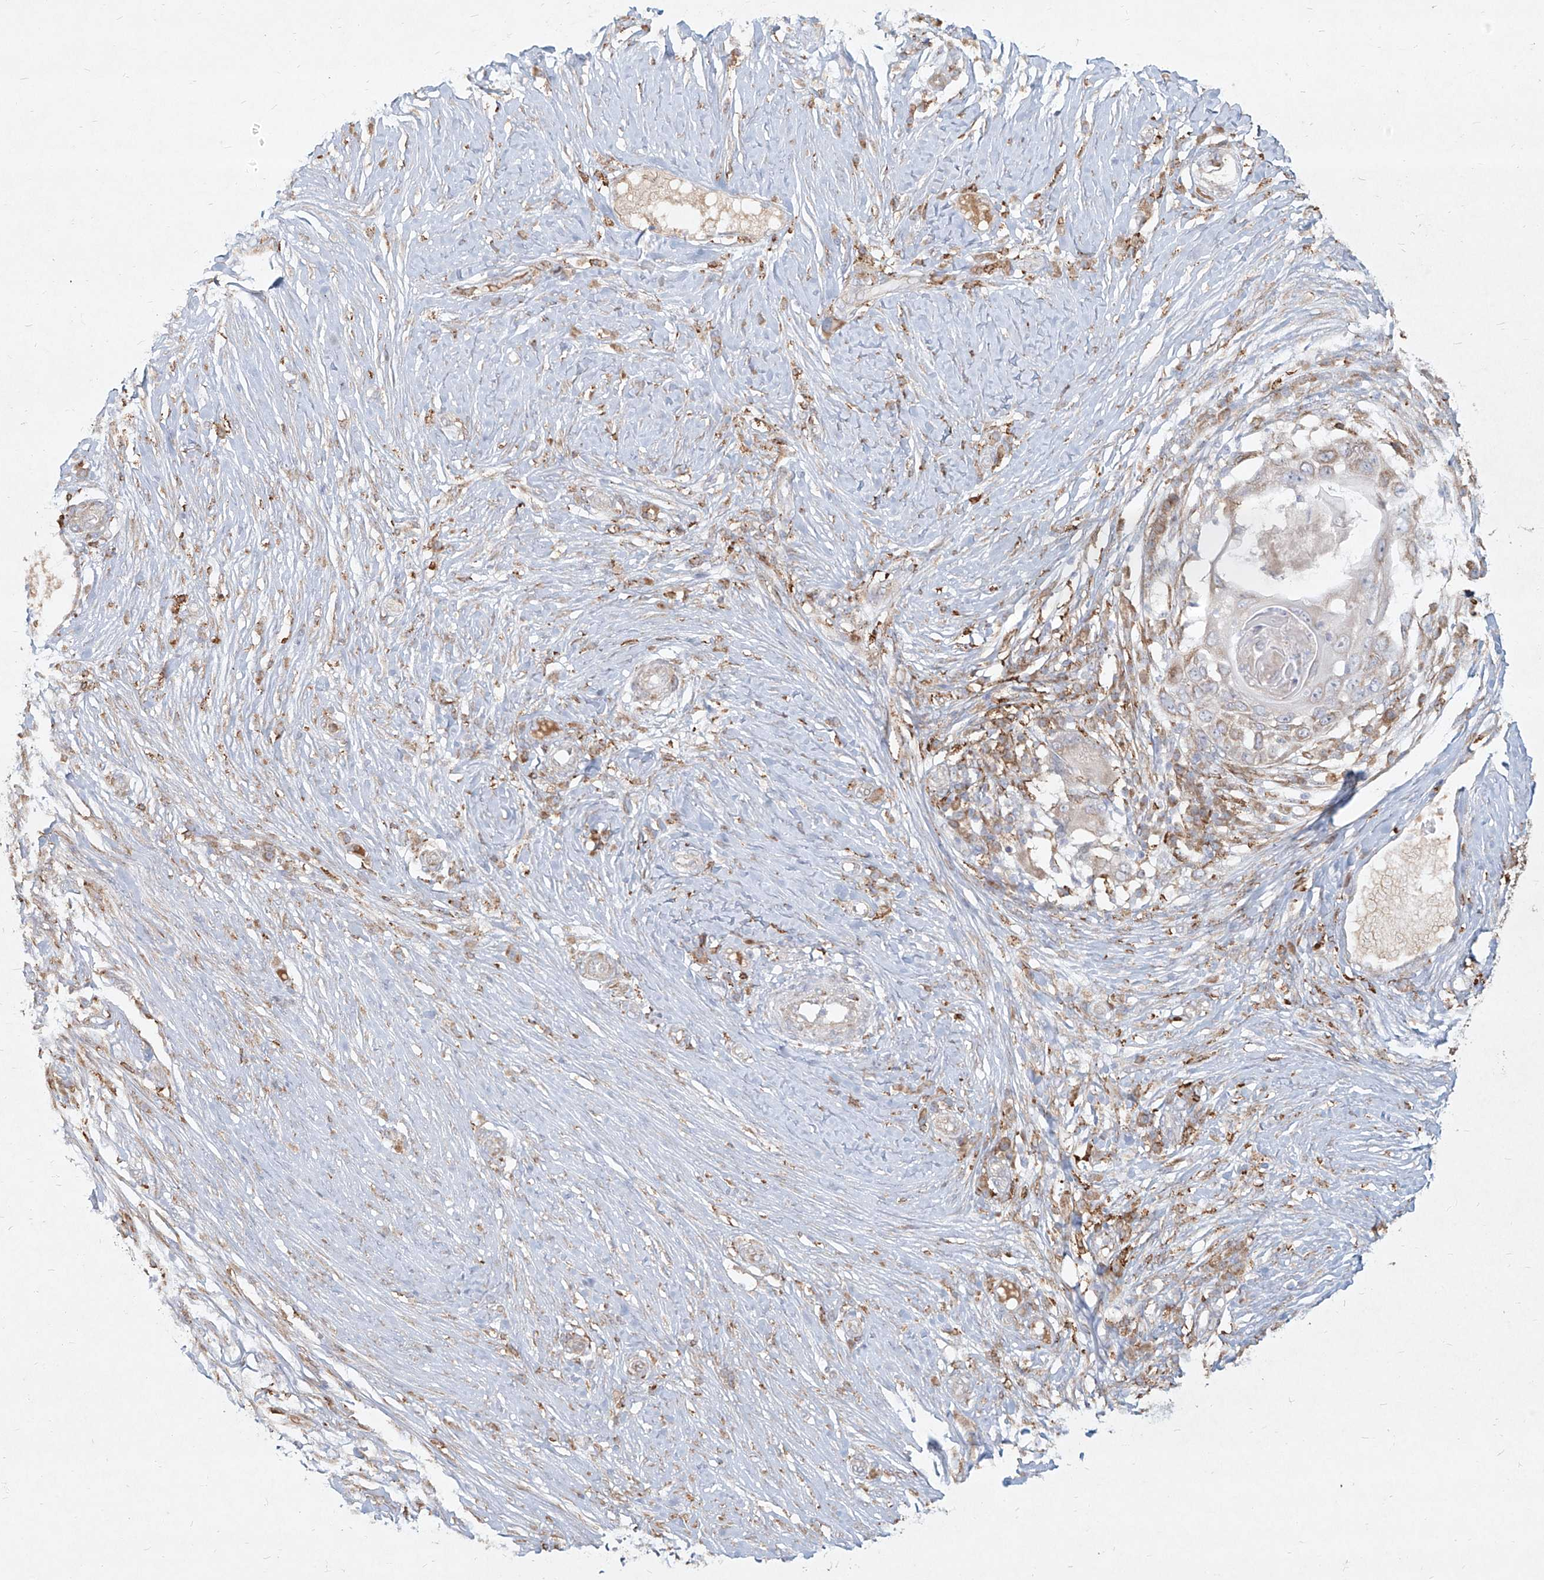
{"staining": {"intensity": "negative", "quantity": "none", "location": "none"}, "tissue": "skin cancer", "cell_type": "Tumor cells", "image_type": "cancer", "snomed": [{"axis": "morphology", "description": "Squamous cell carcinoma, NOS"}, {"axis": "topography", "description": "Skin"}], "caption": "Photomicrograph shows no protein expression in tumor cells of skin squamous cell carcinoma tissue. (DAB immunohistochemistry with hematoxylin counter stain).", "gene": "CD209", "patient": {"sex": "female", "age": 44}}